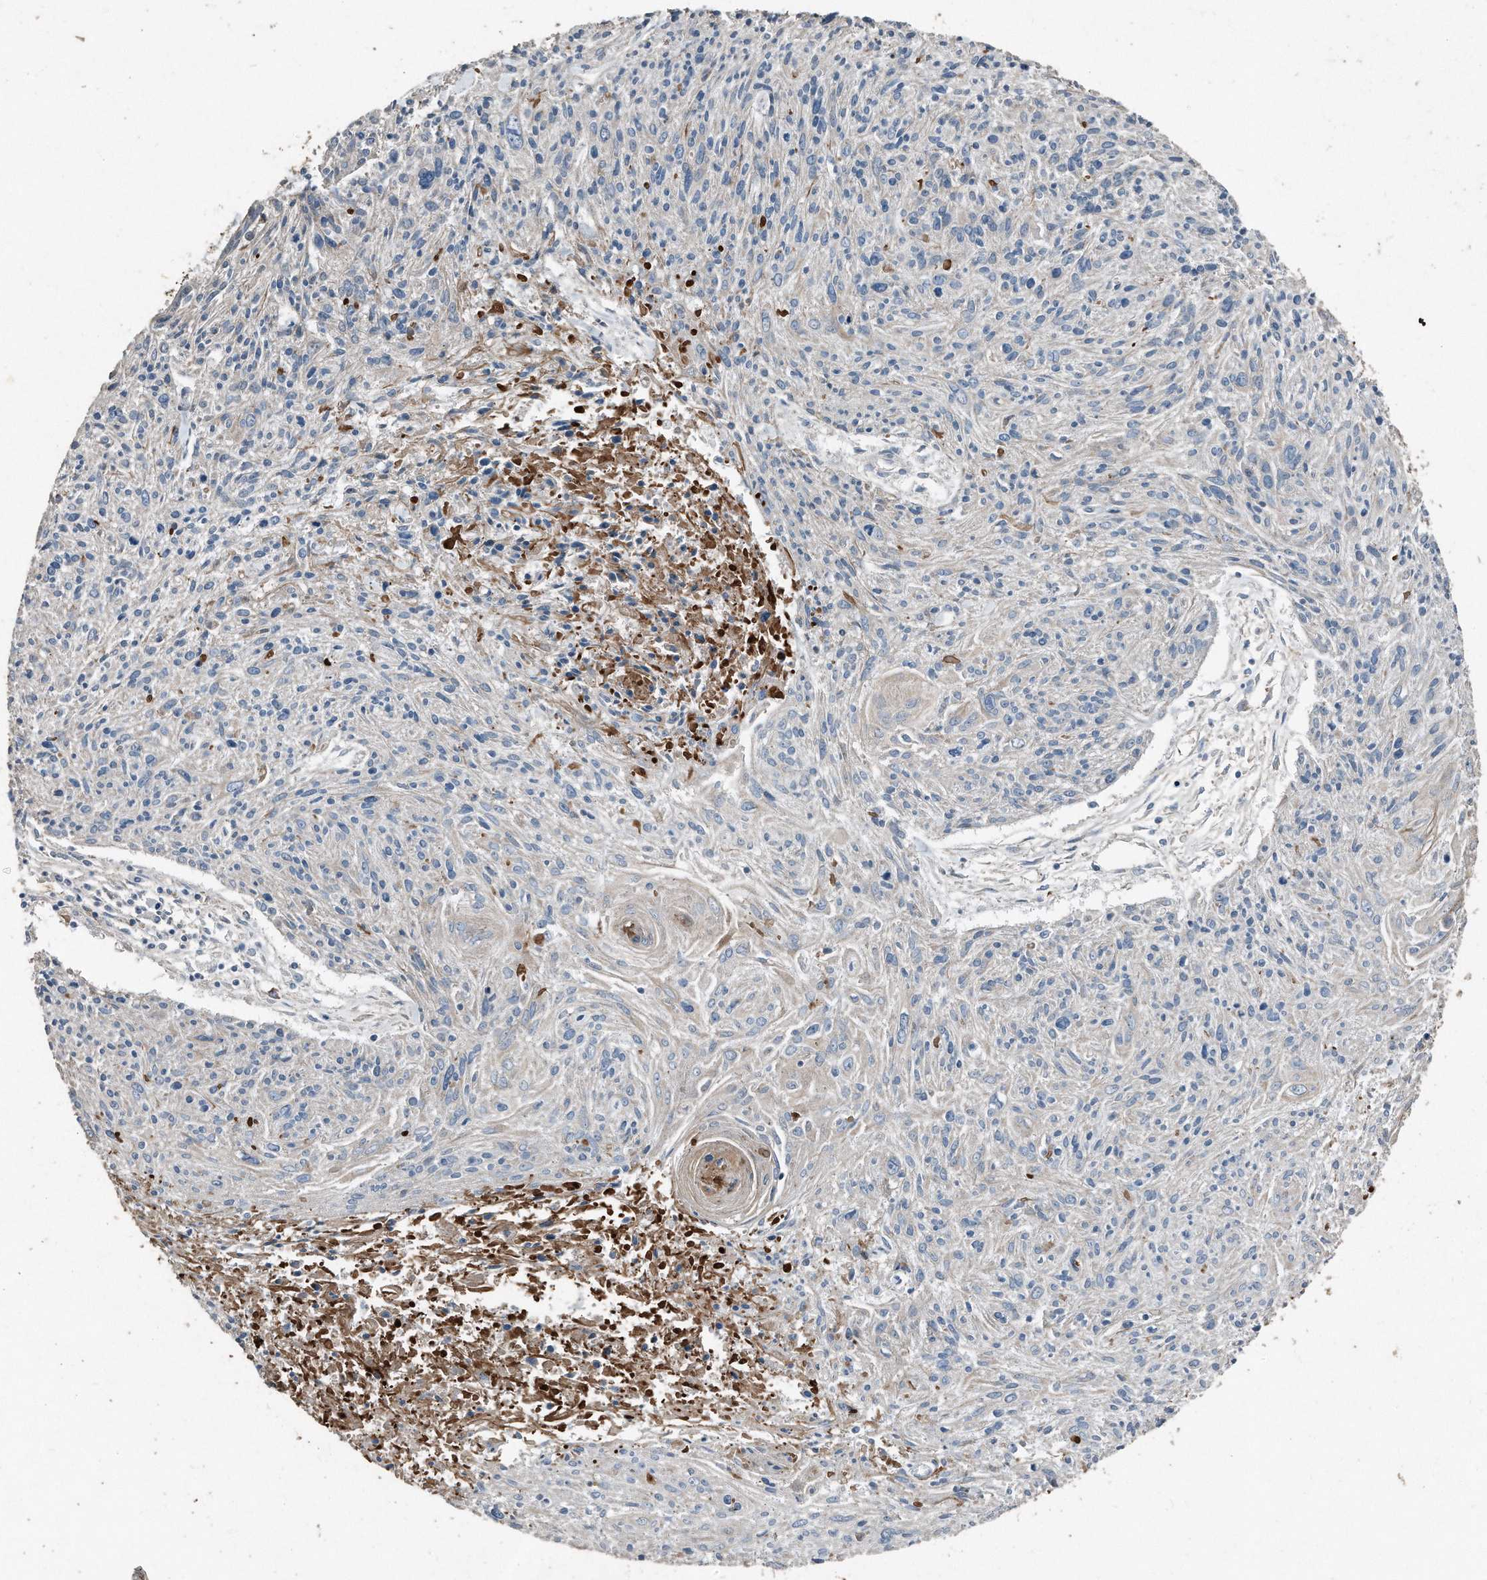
{"staining": {"intensity": "negative", "quantity": "none", "location": "none"}, "tissue": "cervical cancer", "cell_type": "Tumor cells", "image_type": "cancer", "snomed": [{"axis": "morphology", "description": "Squamous cell carcinoma, NOS"}, {"axis": "topography", "description": "Cervix"}], "caption": "A histopathology image of human cervical cancer (squamous cell carcinoma) is negative for staining in tumor cells.", "gene": "C9", "patient": {"sex": "female", "age": 51}}